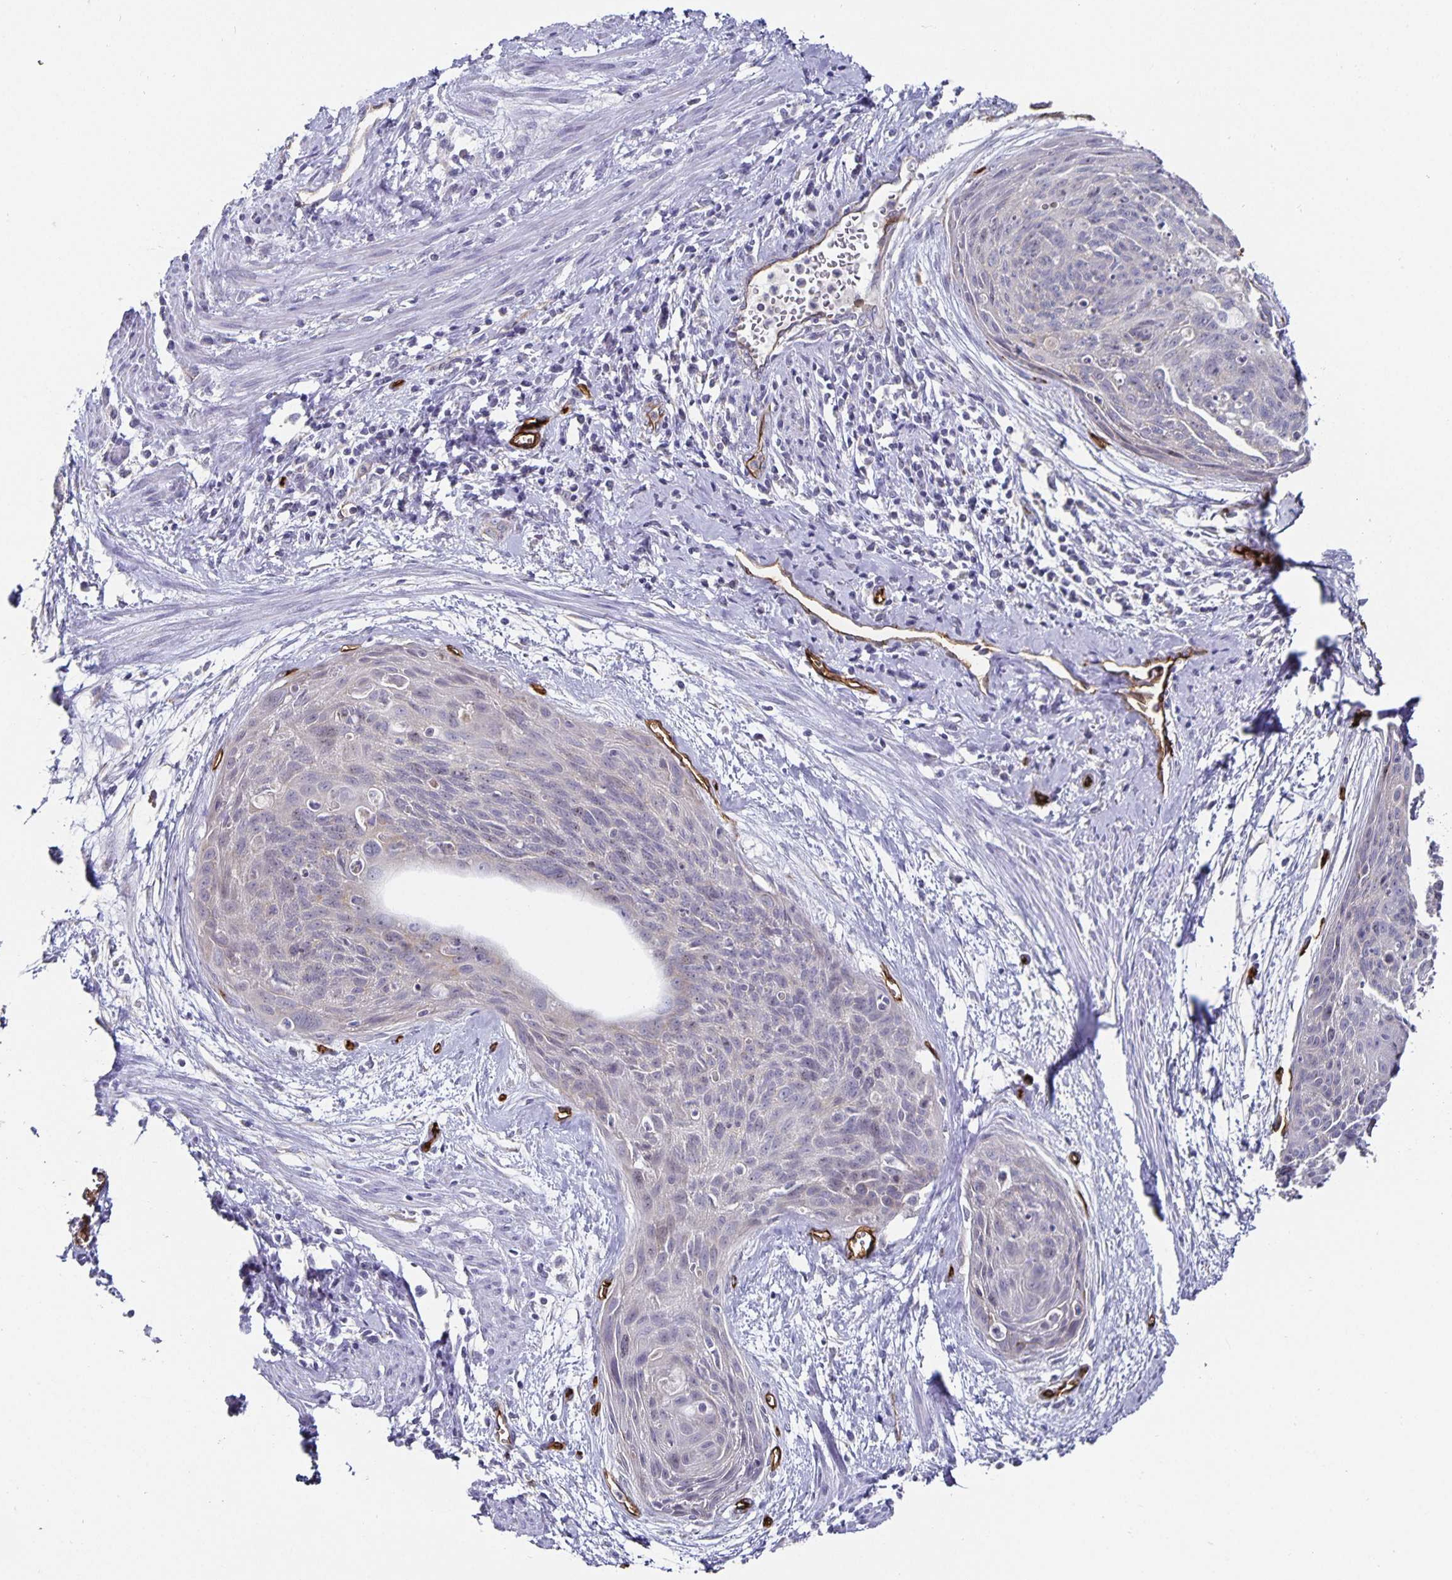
{"staining": {"intensity": "negative", "quantity": "none", "location": "none"}, "tissue": "cervical cancer", "cell_type": "Tumor cells", "image_type": "cancer", "snomed": [{"axis": "morphology", "description": "Squamous cell carcinoma, NOS"}, {"axis": "topography", "description": "Cervix"}], "caption": "Immunohistochemistry (IHC) image of cervical cancer stained for a protein (brown), which exhibits no expression in tumor cells.", "gene": "PODXL", "patient": {"sex": "female", "age": 55}}